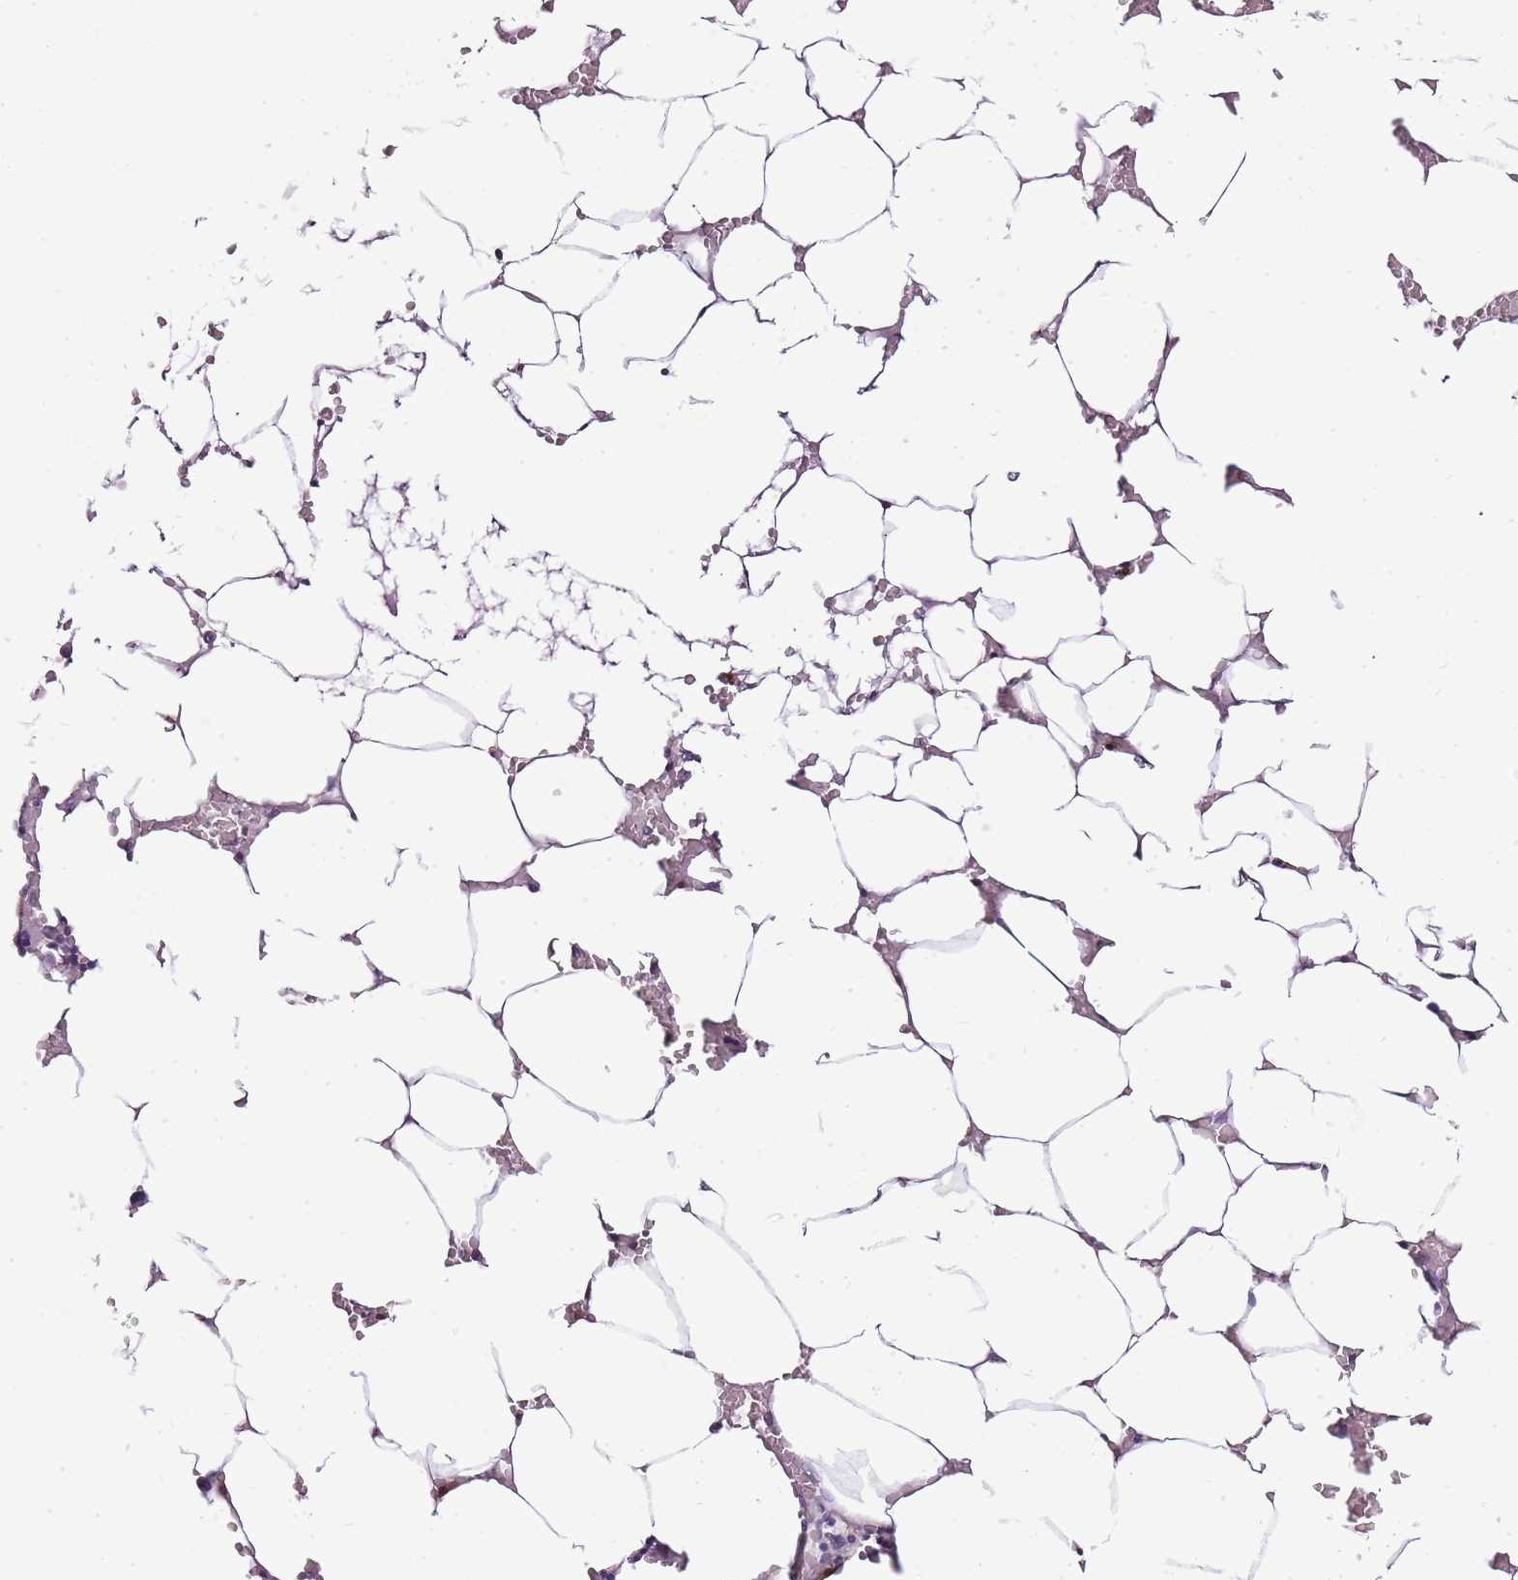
{"staining": {"intensity": "moderate", "quantity": "<25%", "location": "cytoplasmic/membranous"}, "tissue": "bone marrow", "cell_type": "Hematopoietic cells", "image_type": "normal", "snomed": [{"axis": "morphology", "description": "Normal tissue, NOS"}, {"axis": "topography", "description": "Bone marrow"}], "caption": "This is a histology image of immunohistochemistry staining of unremarkable bone marrow, which shows moderate positivity in the cytoplasmic/membranous of hematopoietic cells.", "gene": "ZBP1", "patient": {"sex": "male", "age": 70}}